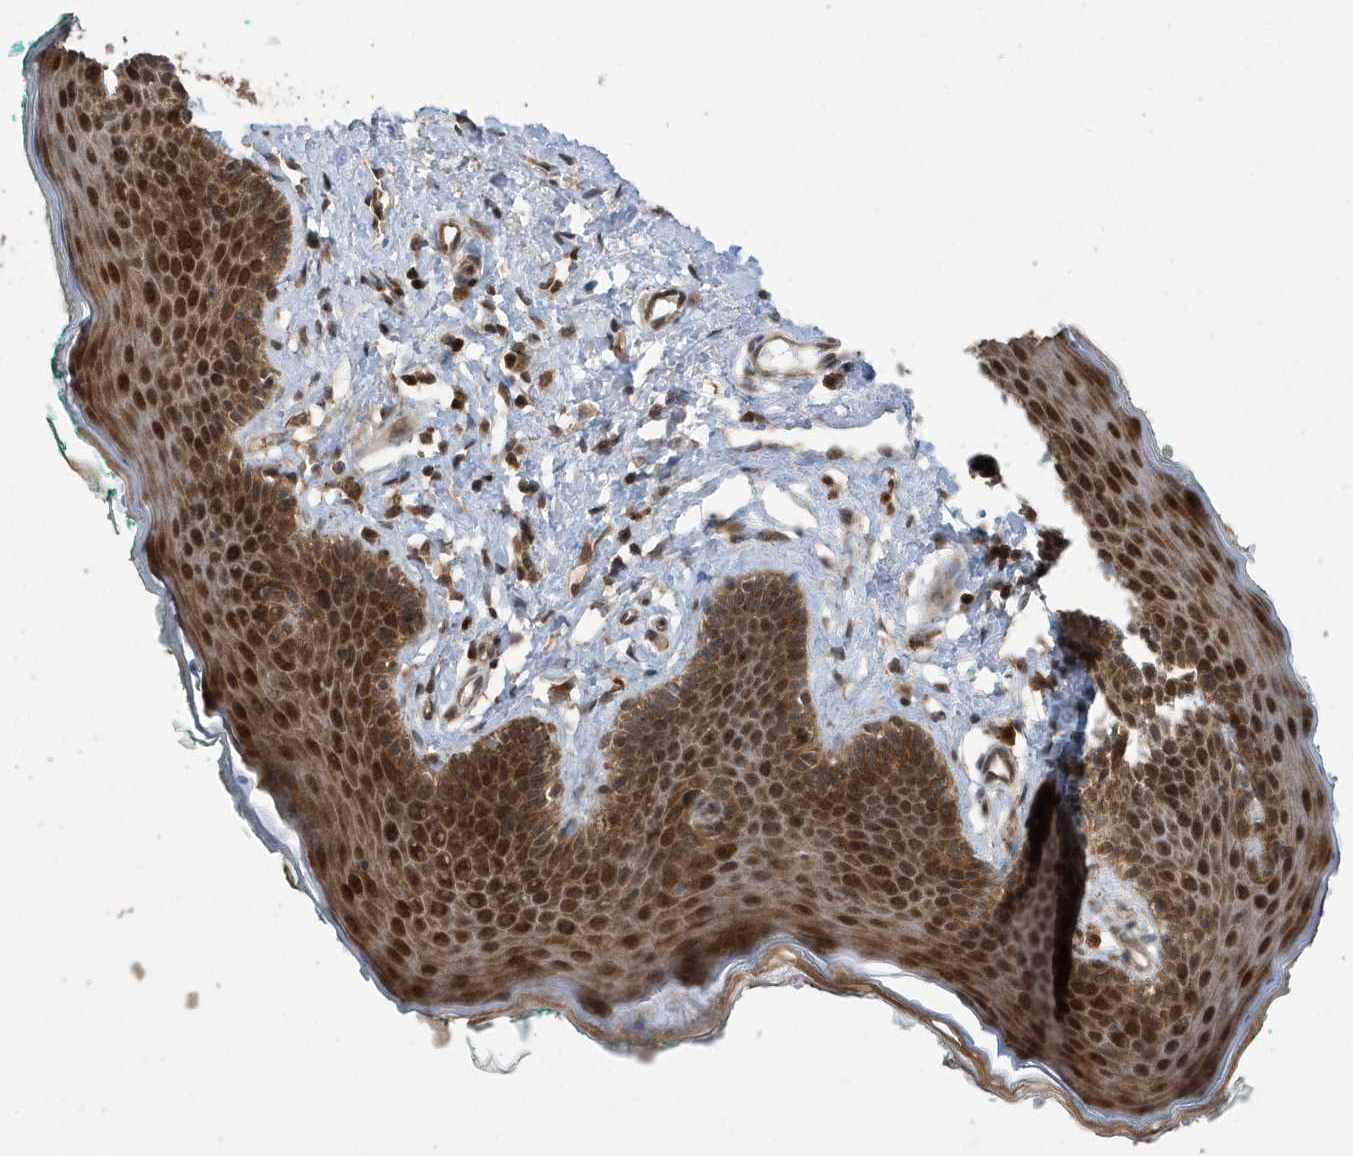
{"staining": {"intensity": "strong", "quantity": ">75%", "location": "cytoplasmic/membranous,nuclear"}, "tissue": "skin", "cell_type": "Epidermal cells", "image_type": "normal", "snomed": [{"axis": "morphology", "description": "Normal tissue, NOS"}, {"axis": "topography", "description": "Vulva"}], "caption": "Unremarkable skin displays strong cytoplasmic/membranous,nuclear expression in approximately >75% of epidermal cells, visualized by immunohistochemistry. The protein is shown in brown color, while the nuclei are stained blue.", "gene": "UBQLN1", "patient": {"sex": "female", "age": 66}}